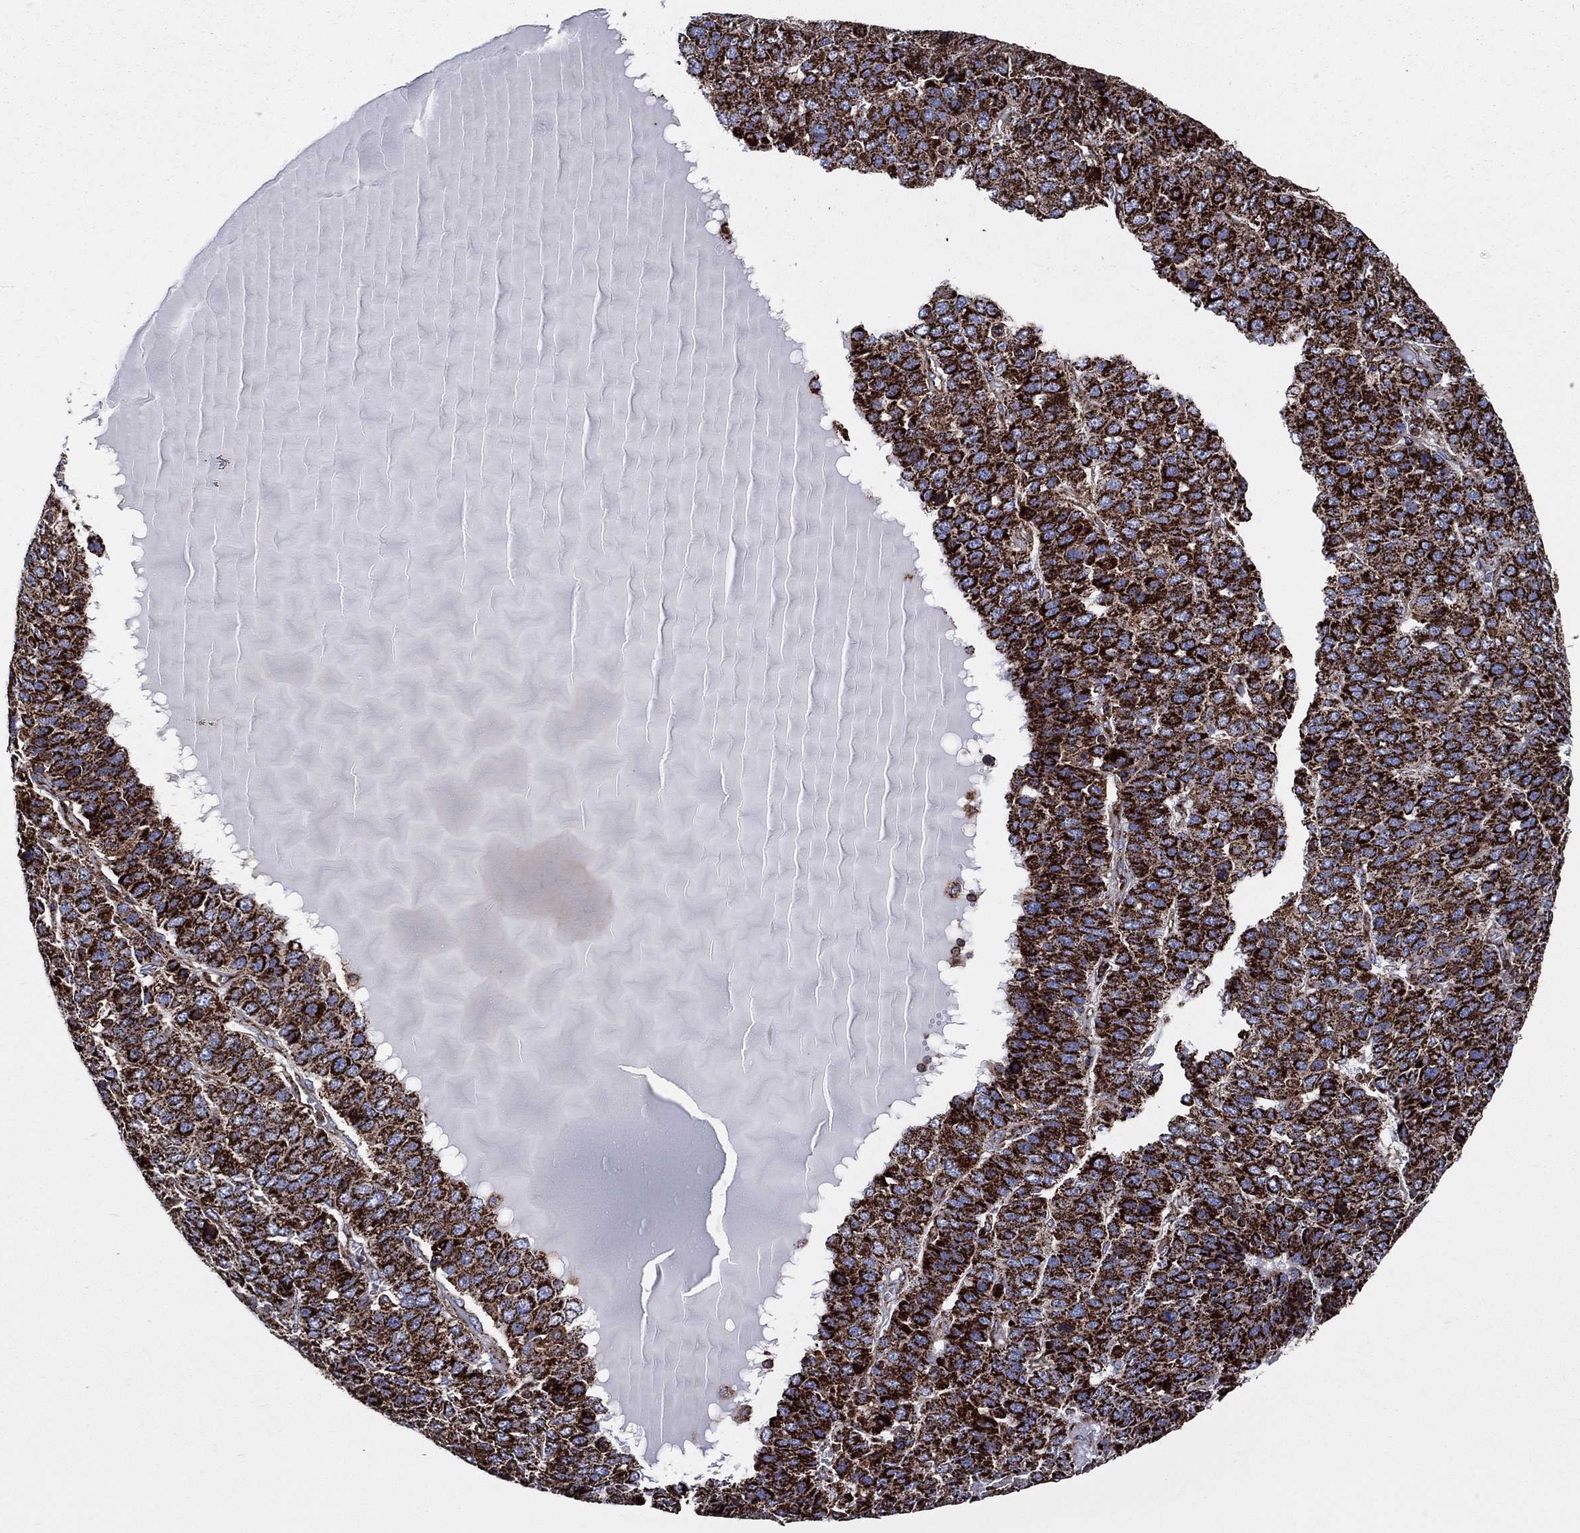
{"staining": {"intensity": "strong", "quantity": ">75%", "location": "cytoplasmic/membranous"}, "tissue": "liver cancer", "cell_type": "Tumor cells", "image_type": "cancer", "snomed": [{"axis": "morphology", "description": "Carcinoma, Hepatocellular, NOS"}, {"axis": "topography", "description": "Liver"}], "caption": "High-power microscopy captured an immunohistochemistry micrograph of liver cancer (hepatocellular carcinoma), revealing strong cytoplasmic/membranous staining in about >75% of tumor cells.", "gene": "ANKRD37", "patient": {"sex": "male", "age": 69}}